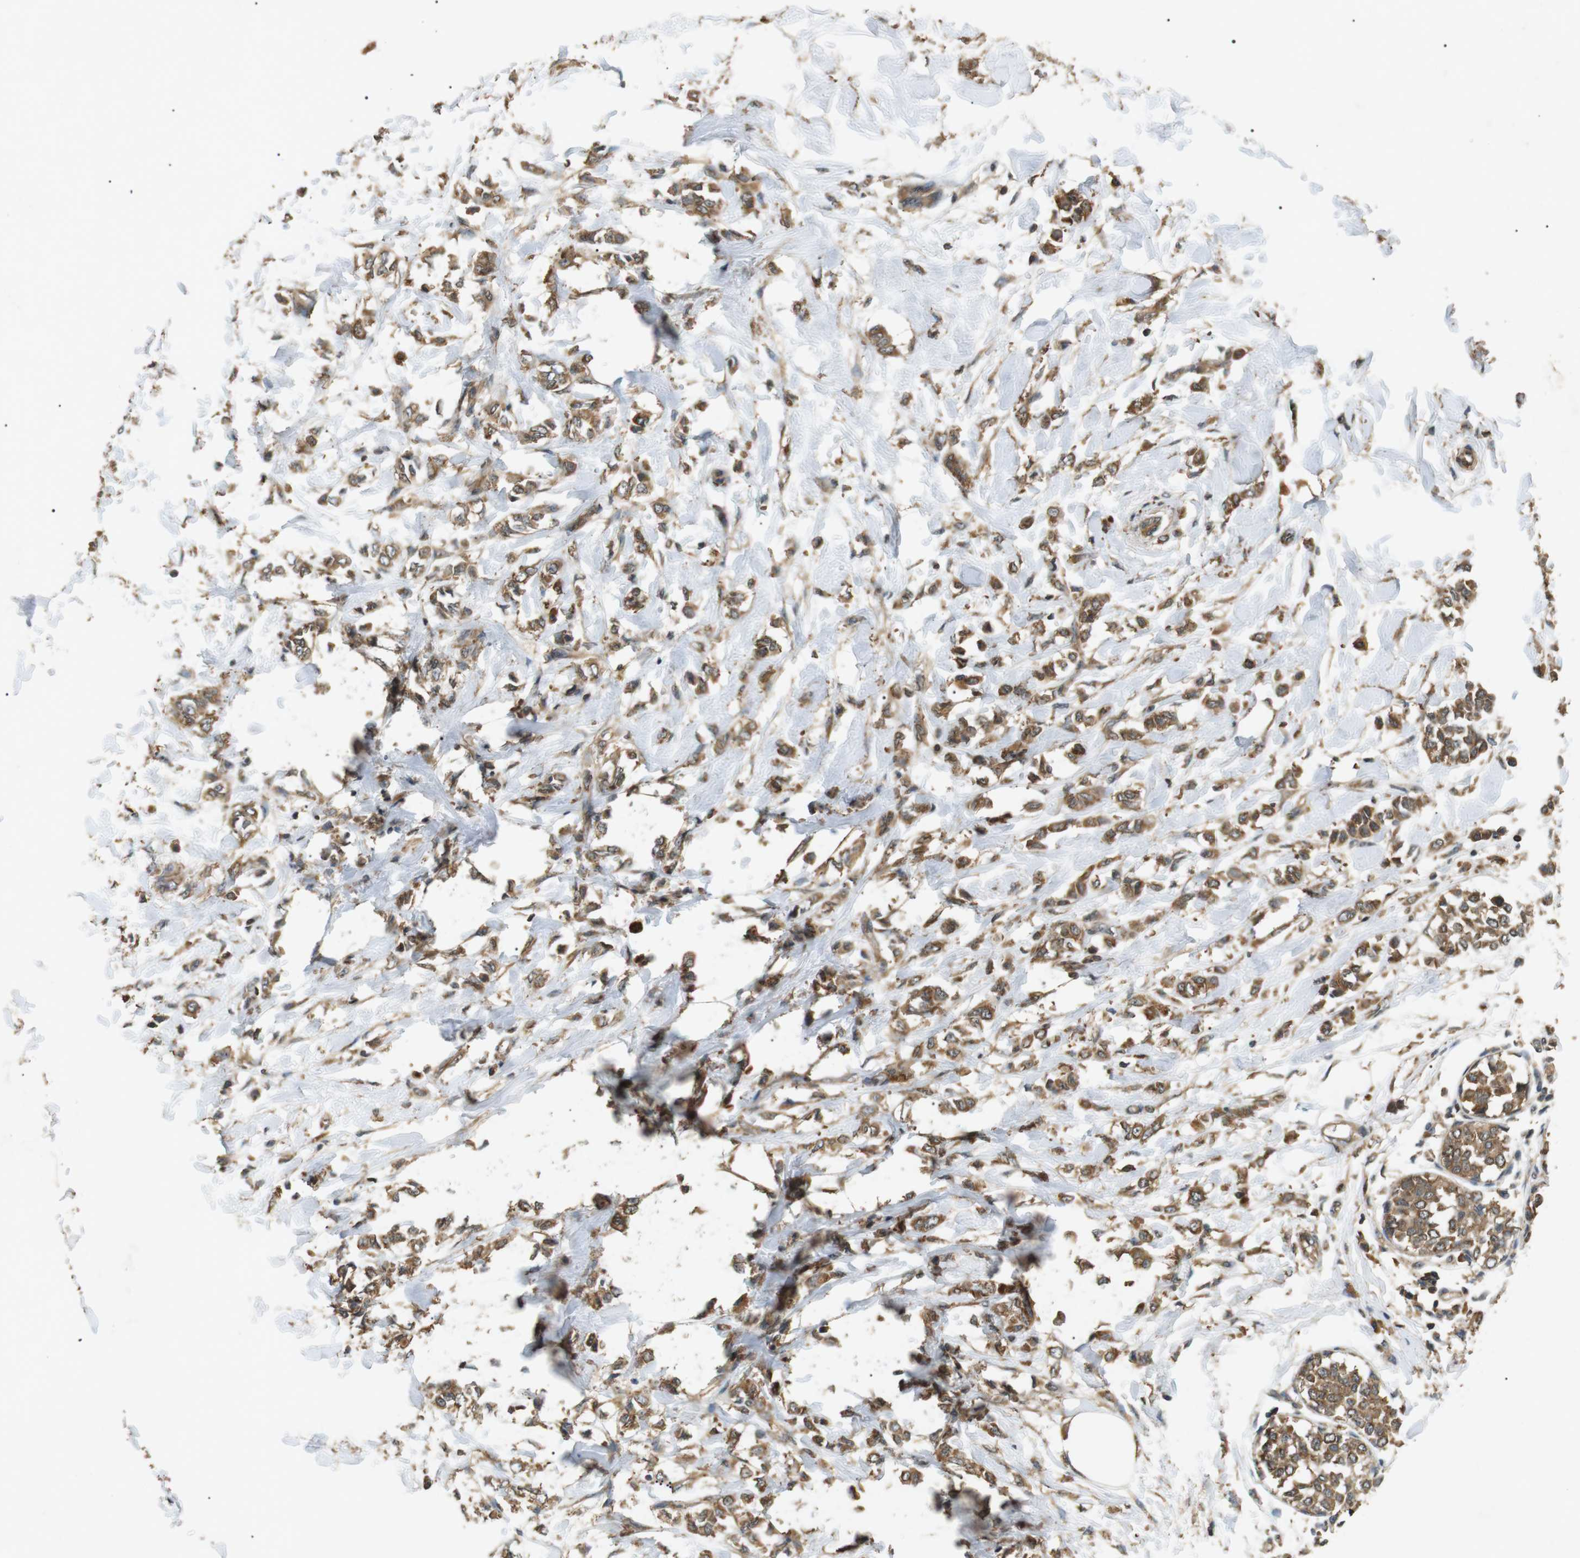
{"staining": {"intensity": "moderate", "quantity": ">75%", "location": "cytoplasmic/membranous"}, "tissue": "breast cancer", "cell_type": "Tumor cells", "image_type": "cancer", "snomed": [{"axis": "morphology", "description": "Lobular carcinoma, in situ"}, {"axis": "morphology", "description": "Lobular carcinoma"}, {"axis": "topography", "description": "Breast"}], "caption": "Protein staining of breast cancer (lobular carcinoma in situ) tissue reveals moderate cytoplasmic/membranous expression in about >75% of tumor cells.", "gene": "TBC1D15", "patient": {"sex": "female", "age": 41}}